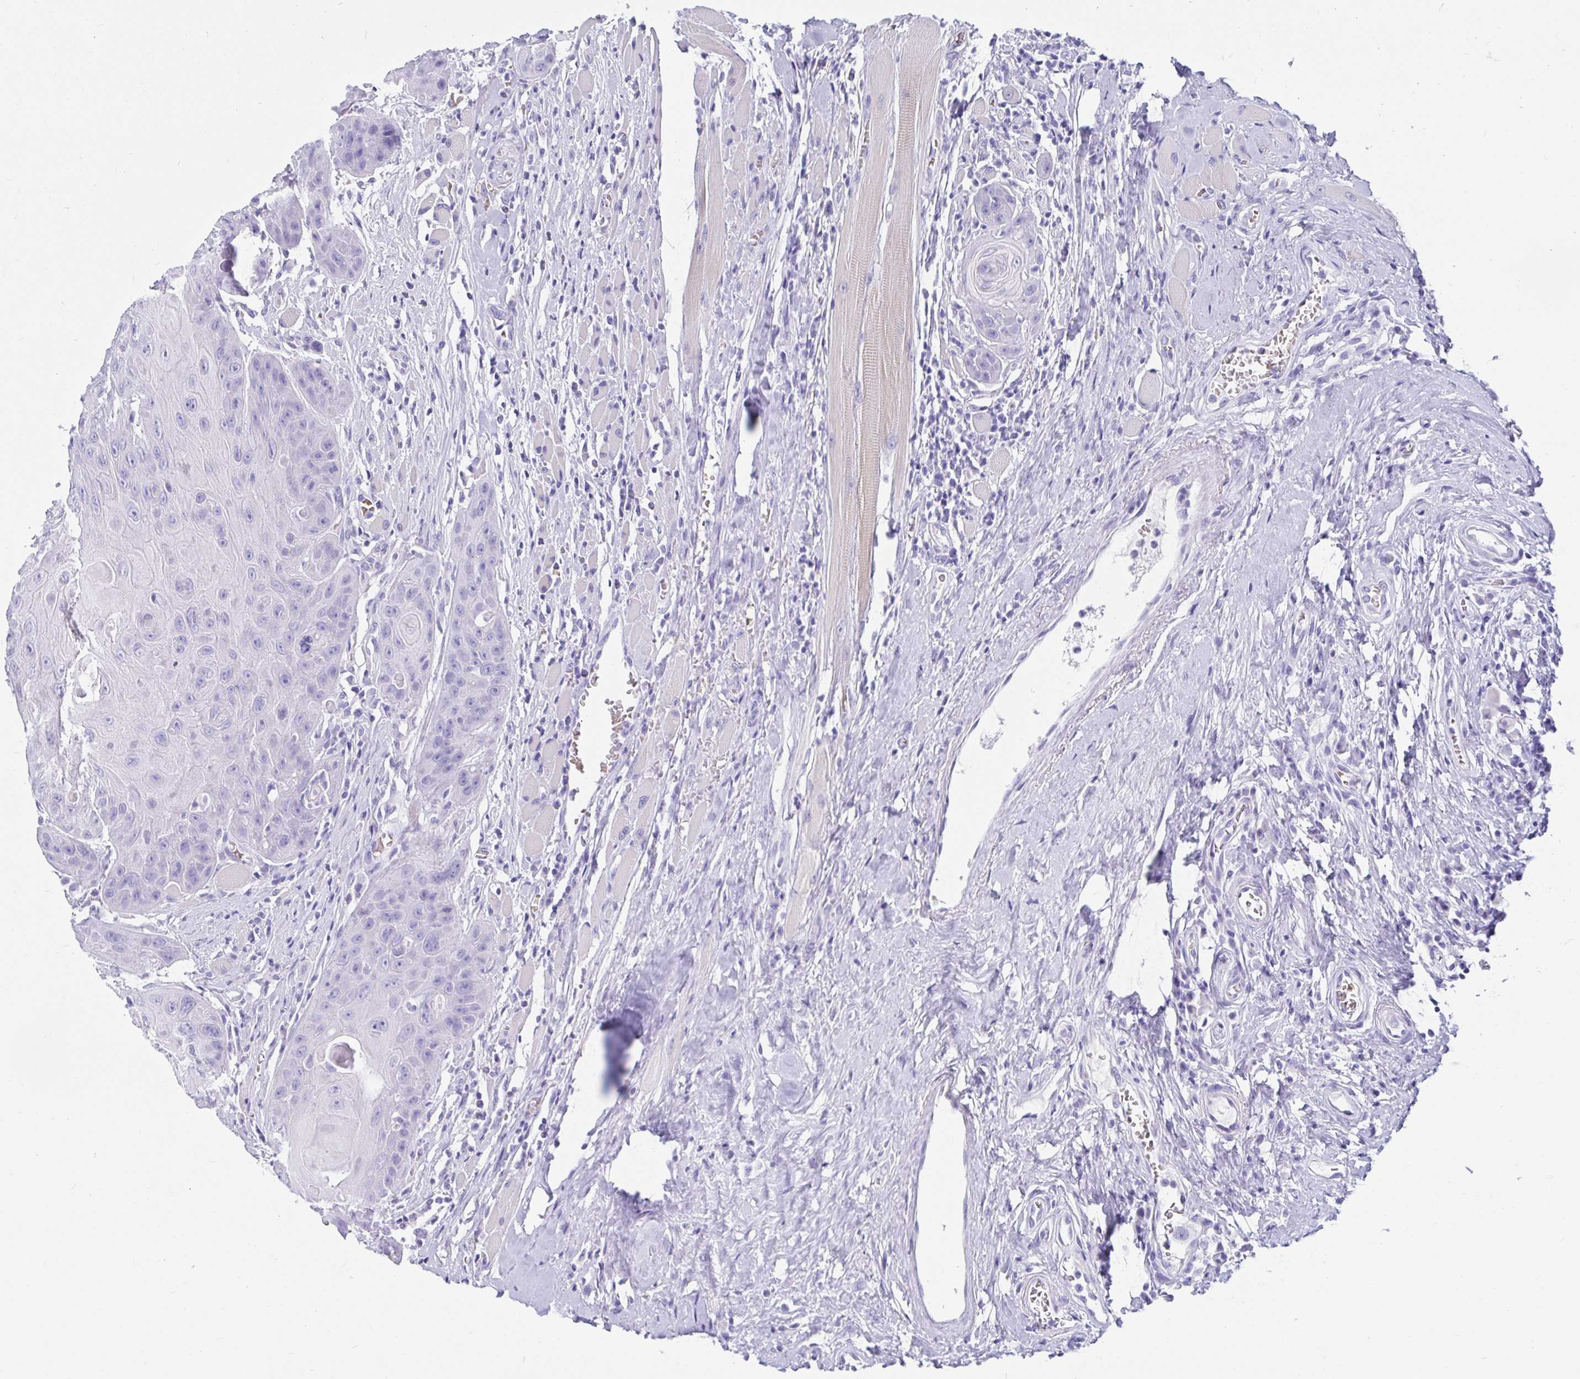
{"staining": {"intensity": "negative", "quantity": "none", "location": "none"}, "tissue": "head and neck cancer", "cell_type": "Tumor cells", "image_type": "cancer", "snomed": [{"axis": "morphology", "description": "Squamous cell carcinoma, NOS"}, {"axis": "topography", "description": "Head-Neck"}], "caption": "Head and neck cancer (squamous cell carcinoma) stained for a protein using IHC reveals no positivity tumor cells.", "gene": "ZPBP2", "patient": {"sex": "female", "age": 59}}